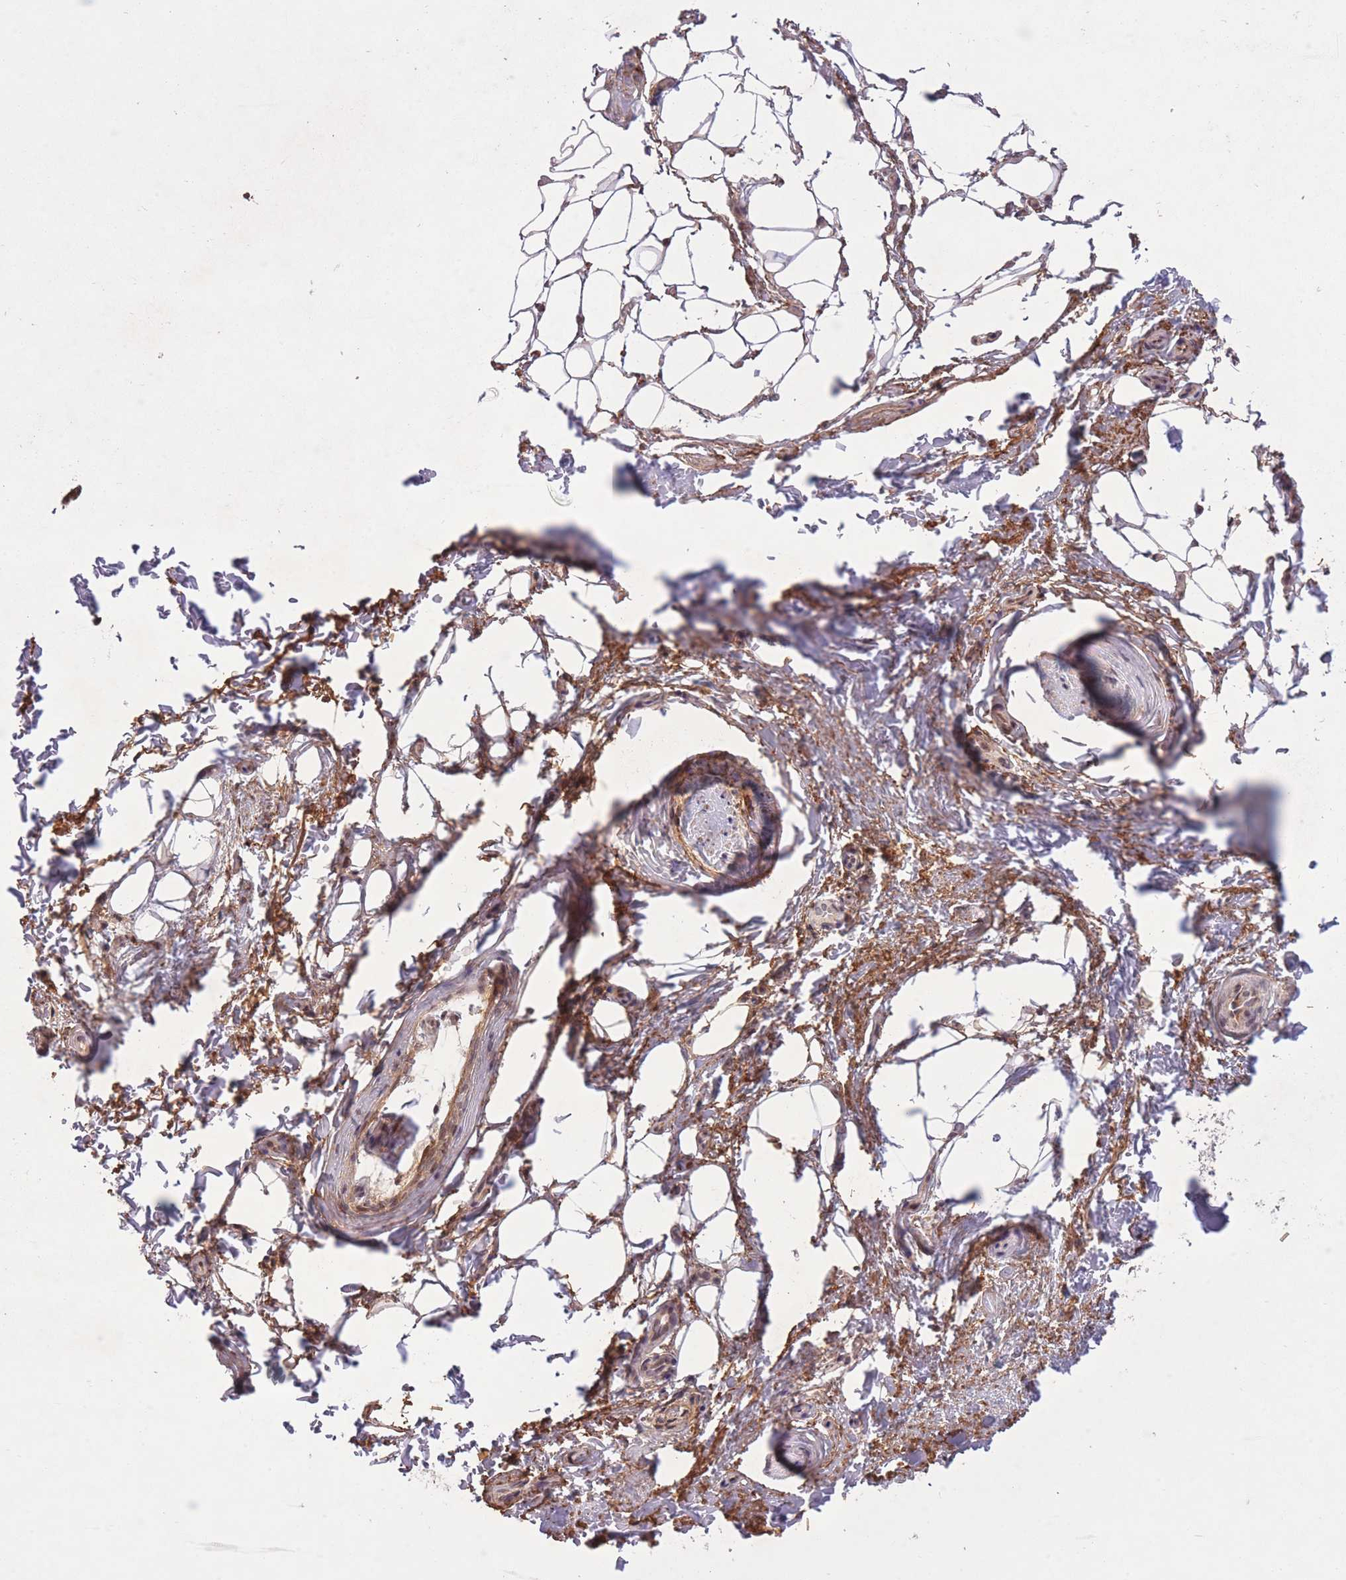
{"staining": {"intensity": "weak", "quantity": "25%-75%", "location": "cytoplasmic/membranous"}, "tissue": "adipose tissue", "cell_type": "Adipocytes", "image_type": "normal", "snomed": [{"axis": "morphology", "description": "Normal tissue, NOS"}, {"axis": "topography", "description": "Peripheral nerve tissue"}], "caption": "Immunohistochemistry (IHC) image of benign human adipose tissue stained for a protein (brown), which demonstrates low levels of weak cytoplasmic/membranous positivity in about 25%-75% of adipocytes.", "gene": "ZNF391", "patient": {"sex": "female", "age": 61}}